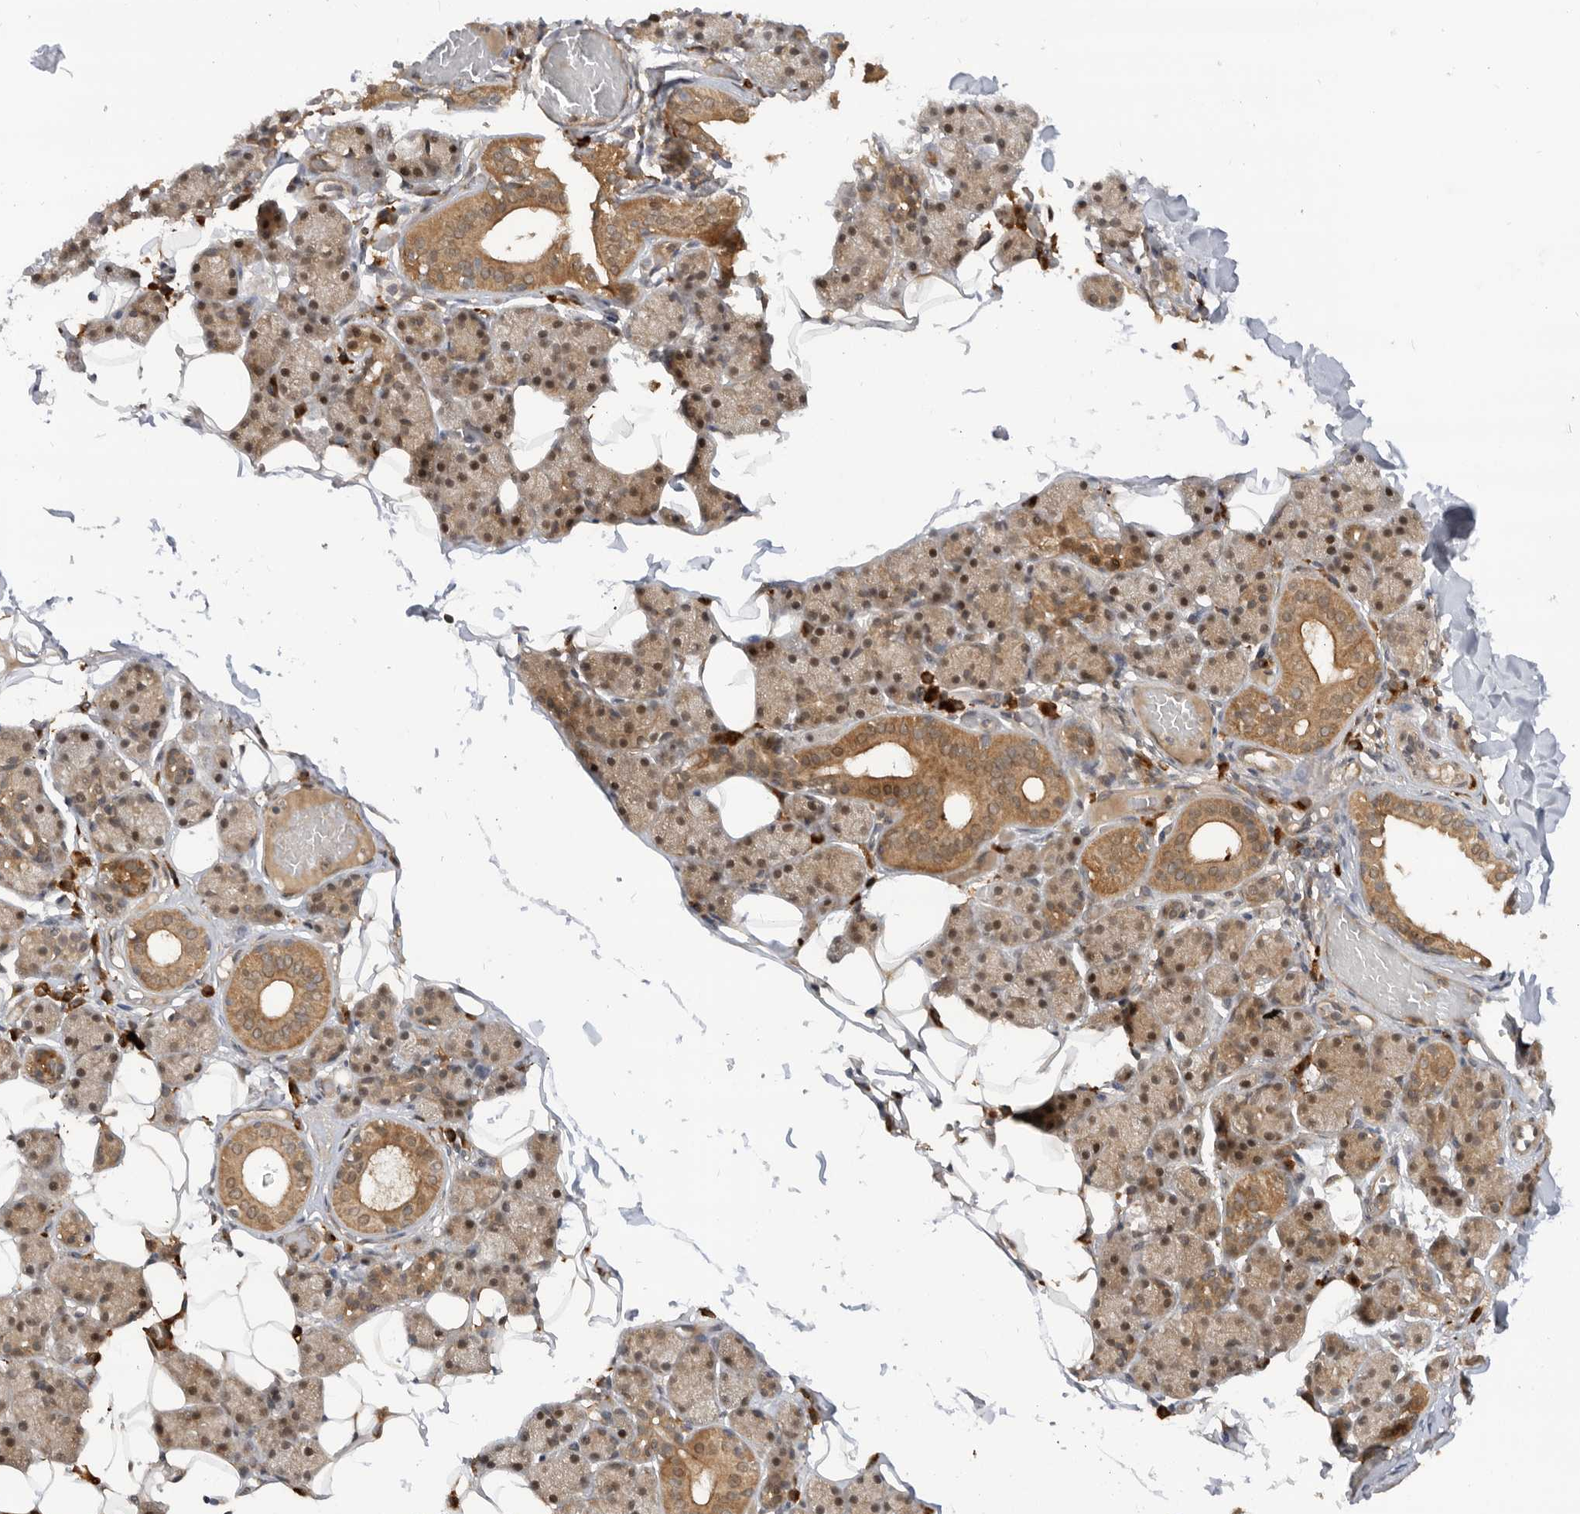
{"staining": {"intensity": "moderate", "quantity": "25%-75%", "location": "cytoplasmic/membranous,nuclear"}, "tissue": "salivary gland", "cell_type": "Glandular cells", "image_type": "normal", "snomed": [{"axis": "morphology", "description": "Normal tissue, NOS"}, {"axis": "topography", "description": "Salivary gland"}], "caption": "Immunohistochemical staining of benign human salivary gland reveals medium levels of moderate cytoplasmic/membranous,nuclear expression in about 25%-75% of glandular cells. The staining was performed using DAB to visualize the protein expression in brown, while the nuclei were stained in blue with hematoxylin (Magnification: 20x).", "gene": "DCAF8", "patient": {"sex": "female", "age": 33}}